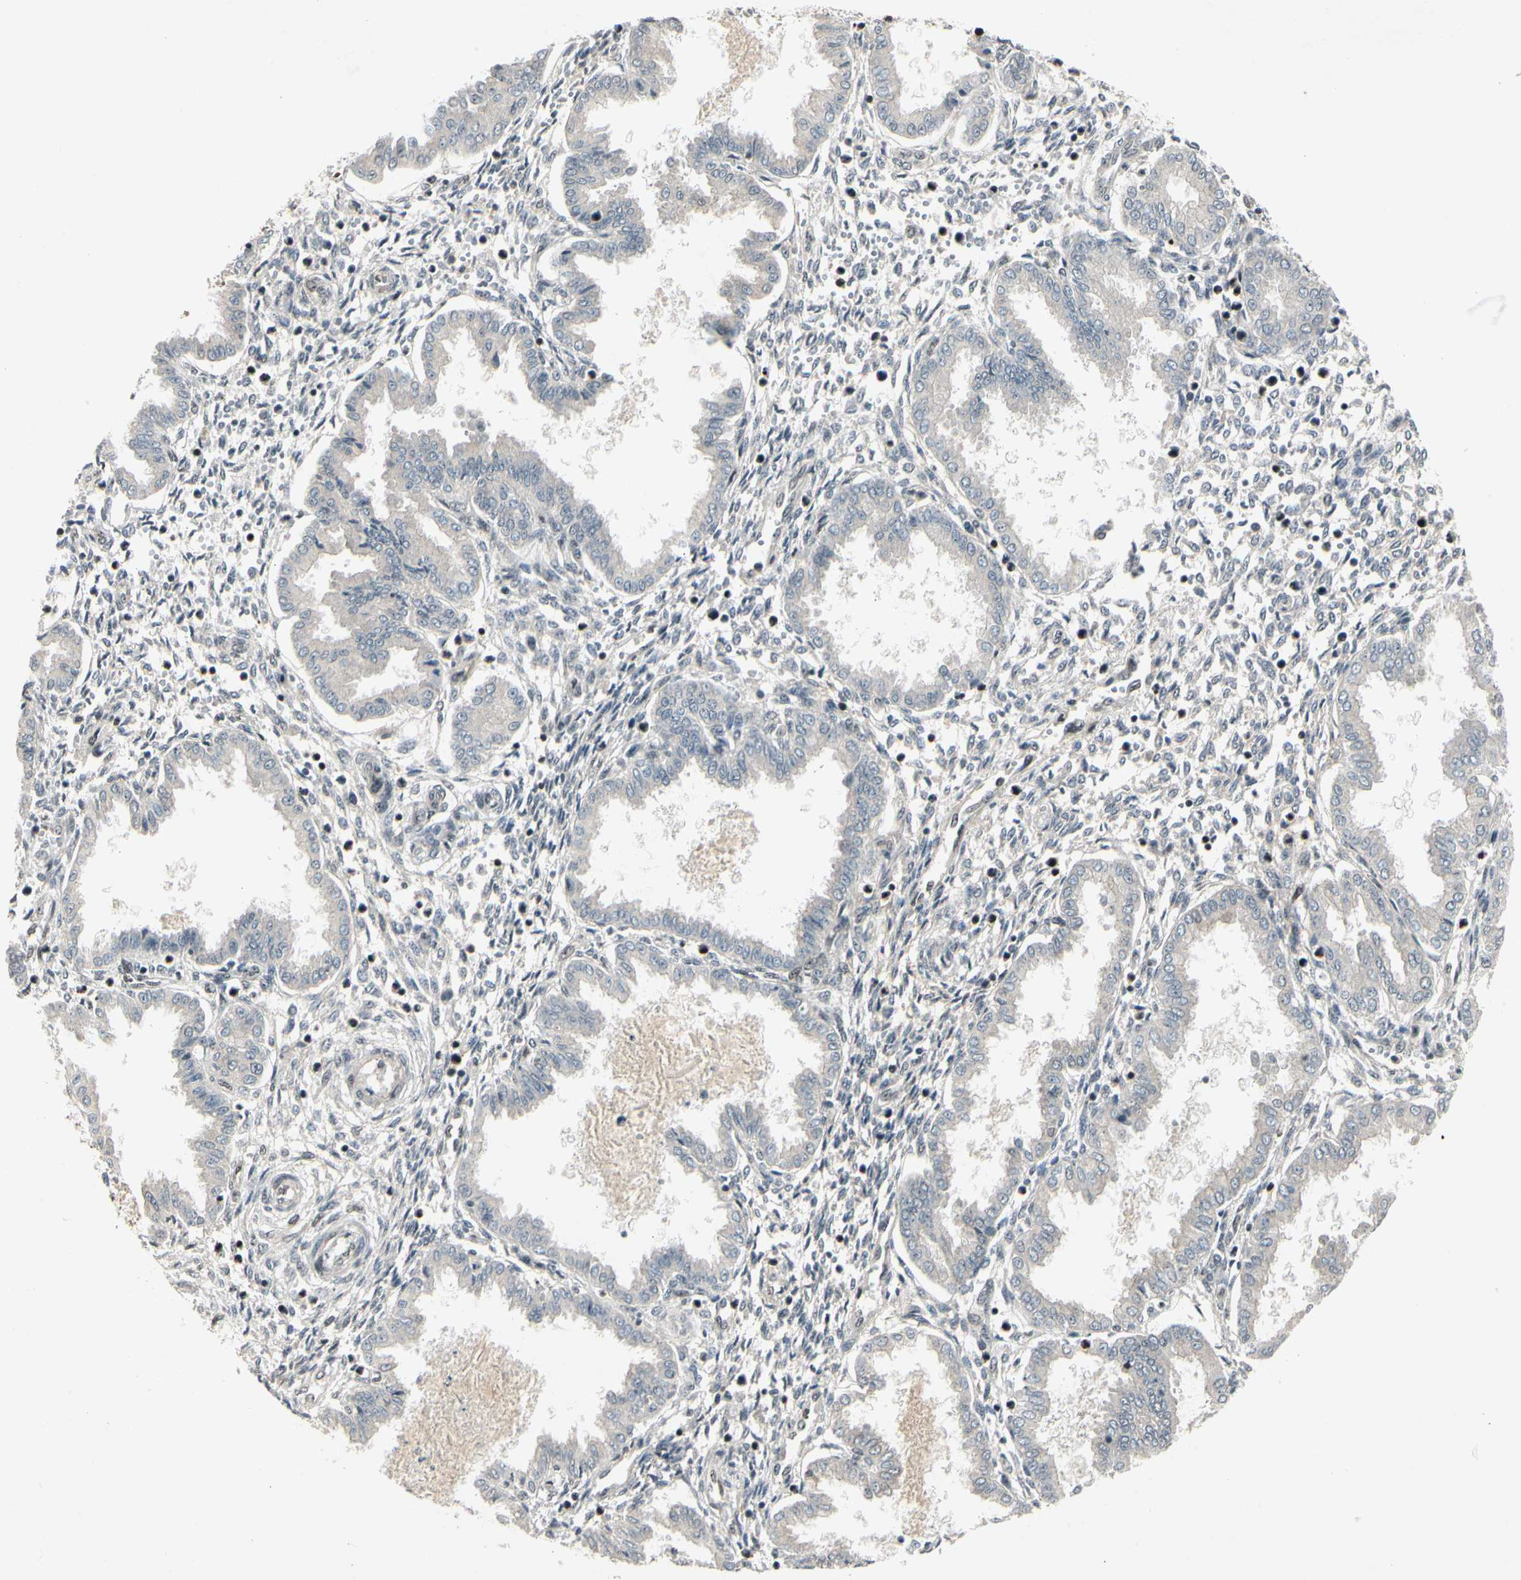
{"staining": {"intensity": "moderate", "quantity": ">75%", "location": "nuclear"}, "tissue": "endometrium", "cell_type": "Cells in endometrial stroma", "image_type": "normal", "snomed": [{"axis": "morphology", "description": "Normal tissue, NOS"}, {"axis": "topography", "description": "Endometrium"}], "caption": "IHC (DAB (3,3'-diaminobenzidine)) staining of unremarkable human endometrium exhibits moderate nuclear protein expression in approximately >75% of cells in endometrial stroma.", "gene": "FOXJ2", "patient": {"sex": "female", "age": 33}}